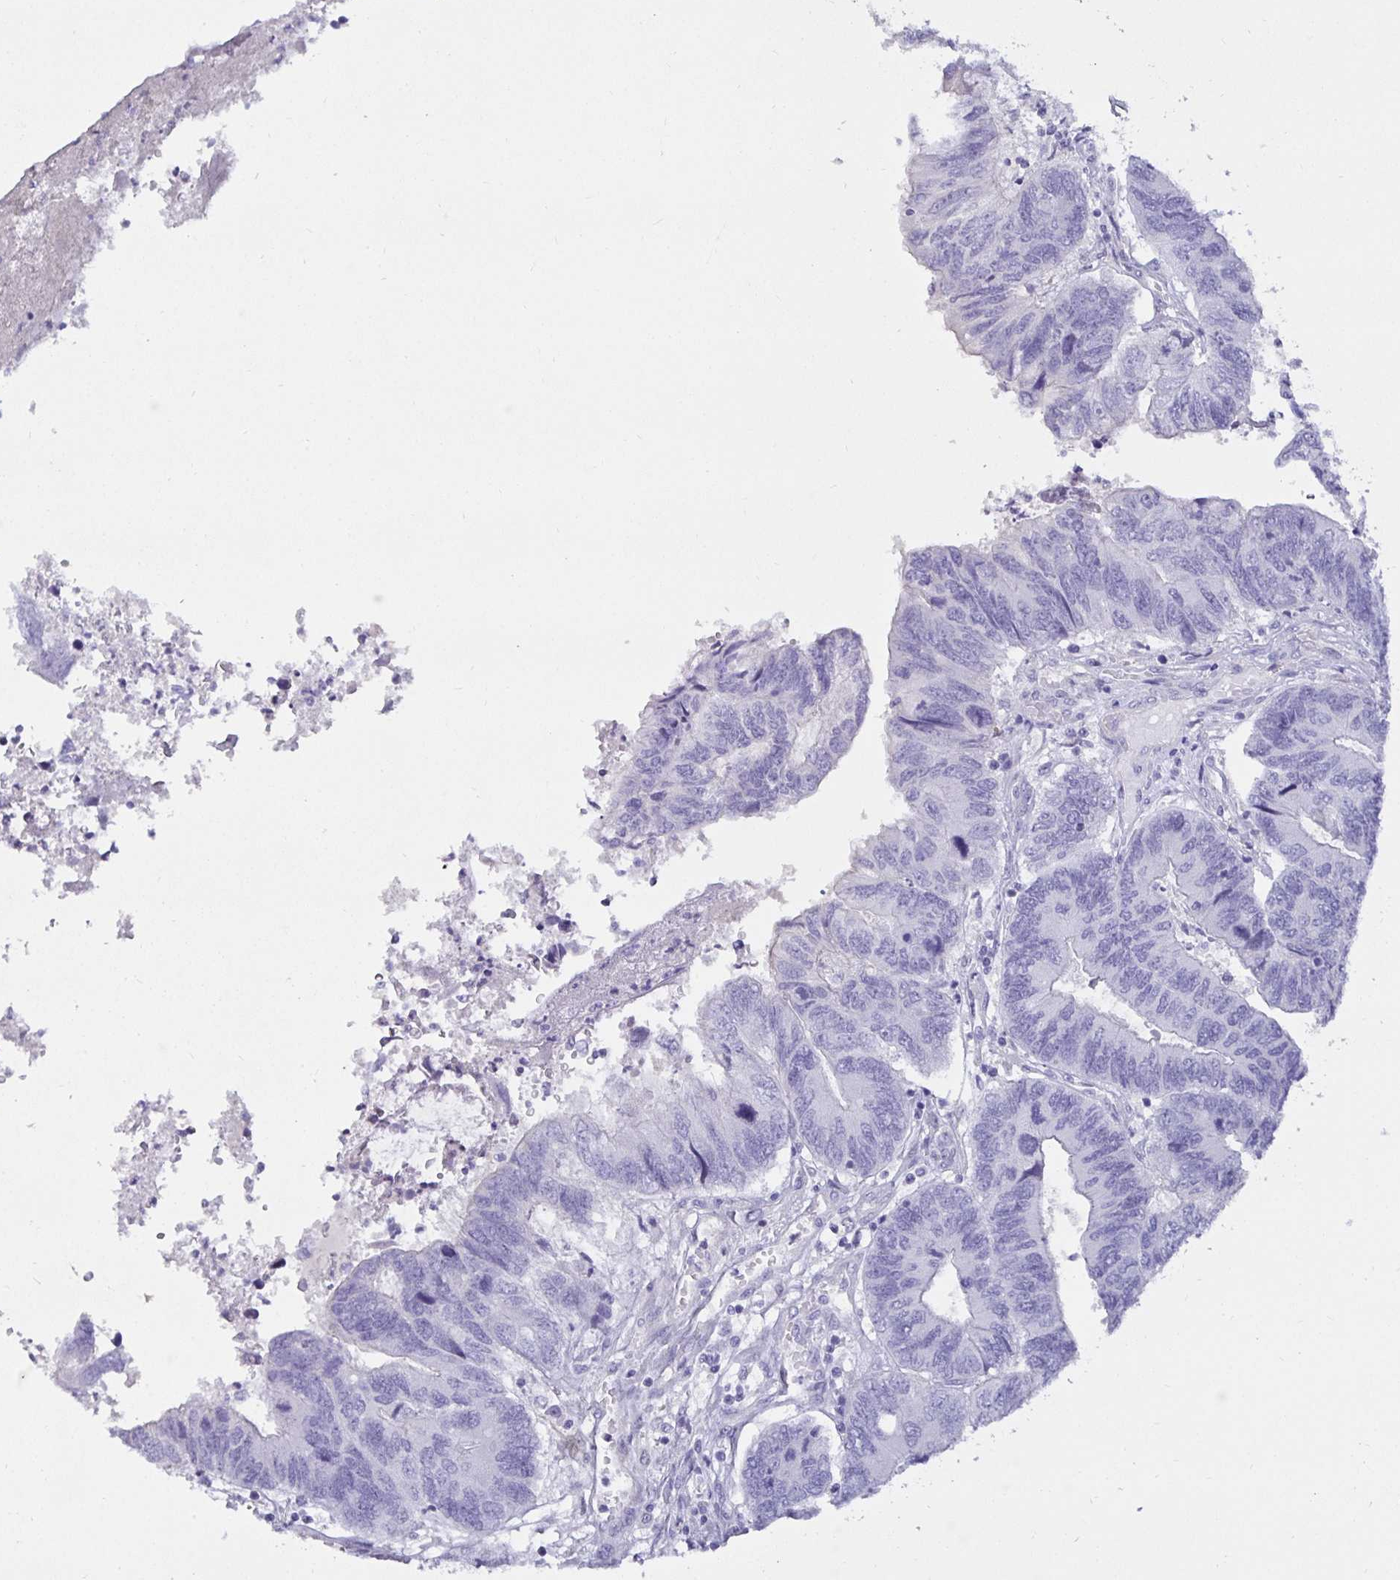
{"staining": {"intensity": "negative", "quantity": "none", "location": "none"}, "tissue": "colorectal cancer", "cell_type": "Tumor cells", "image_type": "cancer", "snomed": [{"axis": "morphology", "description": "Adenocarcinoma, NOS"}, {"axis": "topography", "description": "Colon"}], "caption": "DAB immunohistochemical staining of human colorectal cancer (adenocarcinoma) demonstrates no significant expression in tumor cells. Nuclei are stained in blue.", "gene": "SPAG4", "patient": {"sex": "female", "age": 67}}